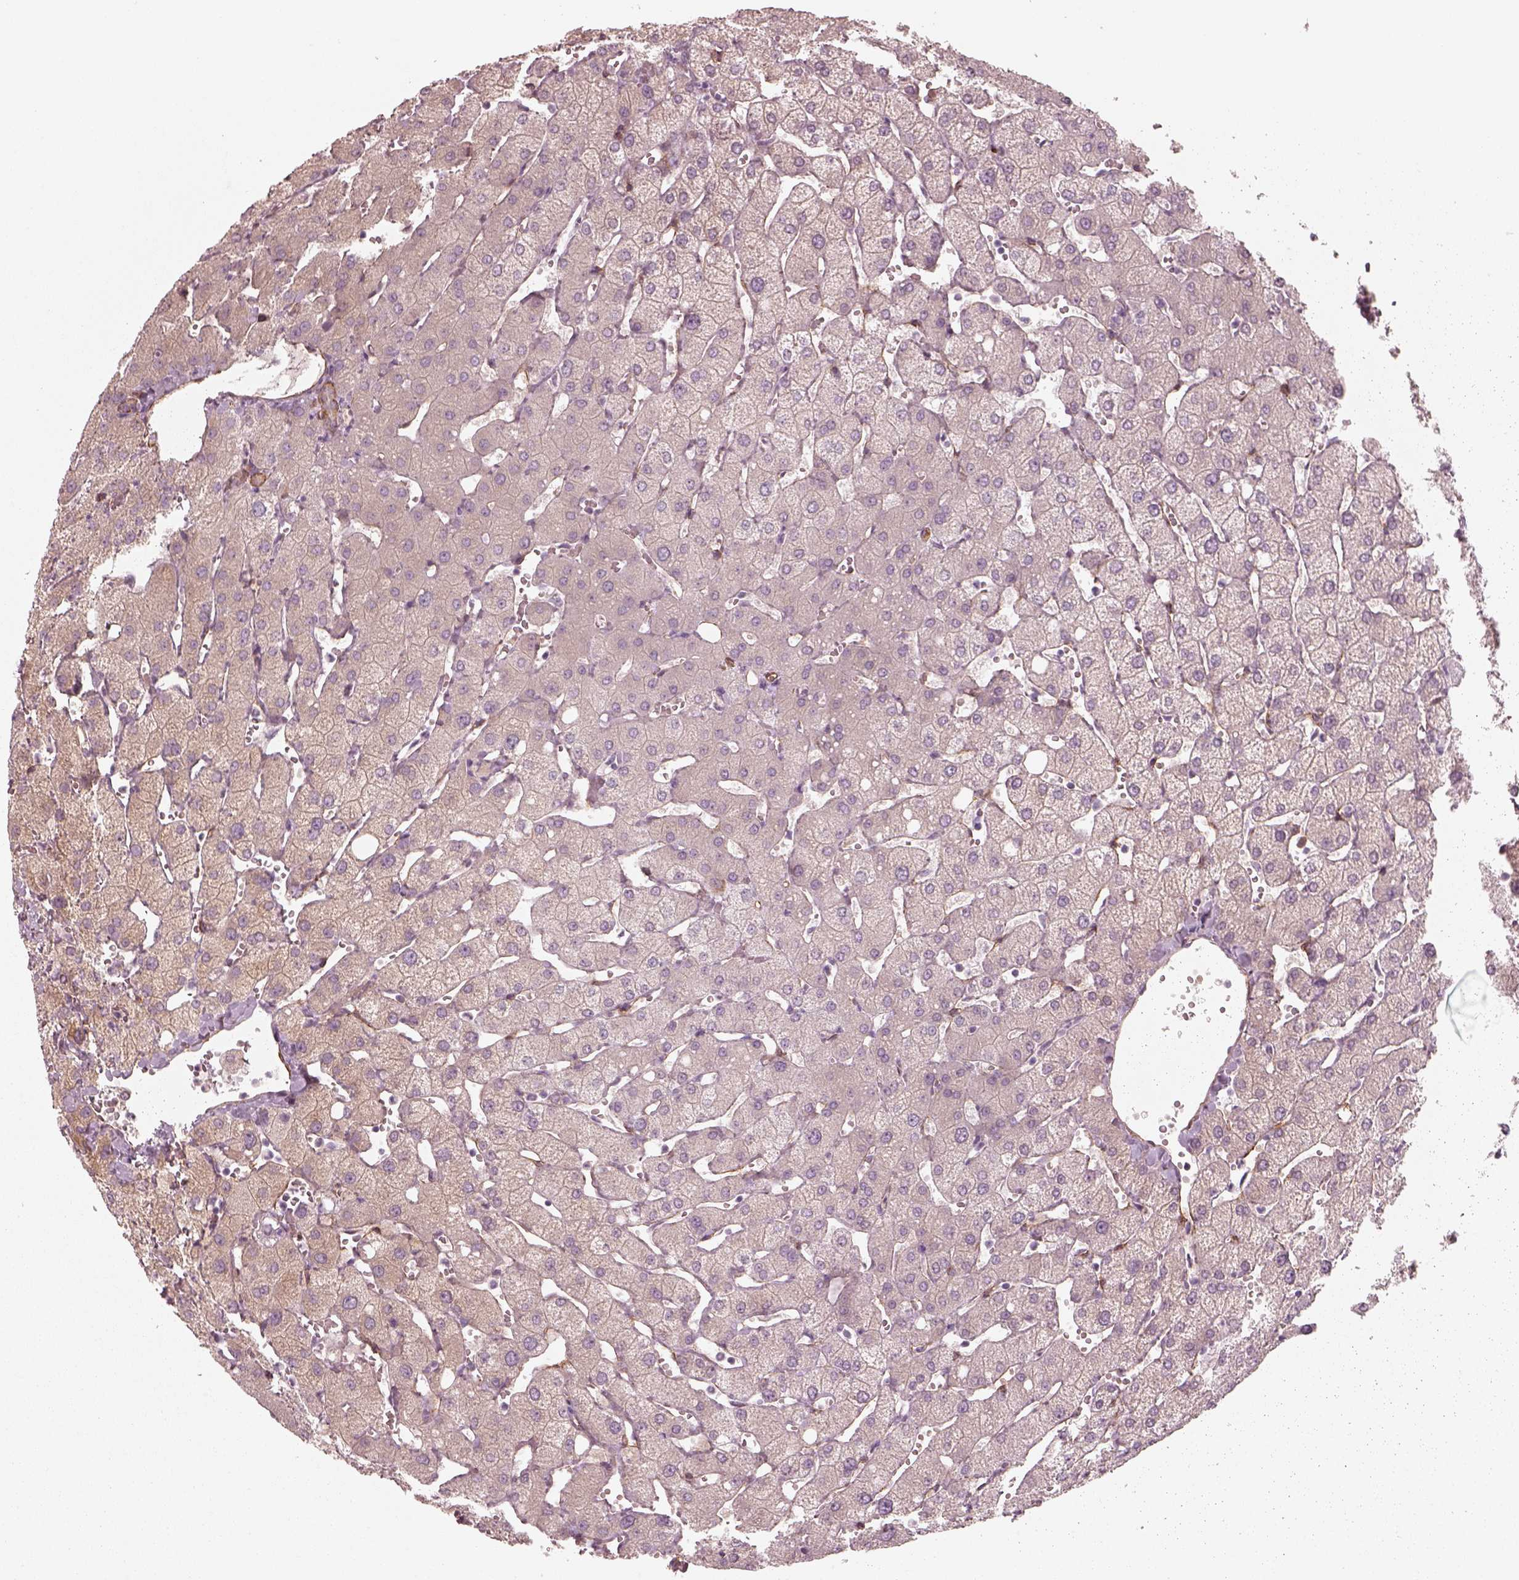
{"staining": {"intensity": "weak", "quantity": "25%-75%", "location": "cytoplasmic/membranous"}, "tissue": "liver", "cell_type": "Cholangiocytes", "image_type": "normal", "snomed": [{"axis": "morphology", "description": "Normal tissue, NOS"}, {"axis": "topography", "description": "Liver"}], "caption": "Immunohistochemical staining of unremarkable liver demonstrates 25%-75% levels of weak cytoplasmic/membranous protein positivity in approximately 25%-75% of cholangiocytes.", "gene": "CRYM", "patient": {"sex": "female", "age": 54}}